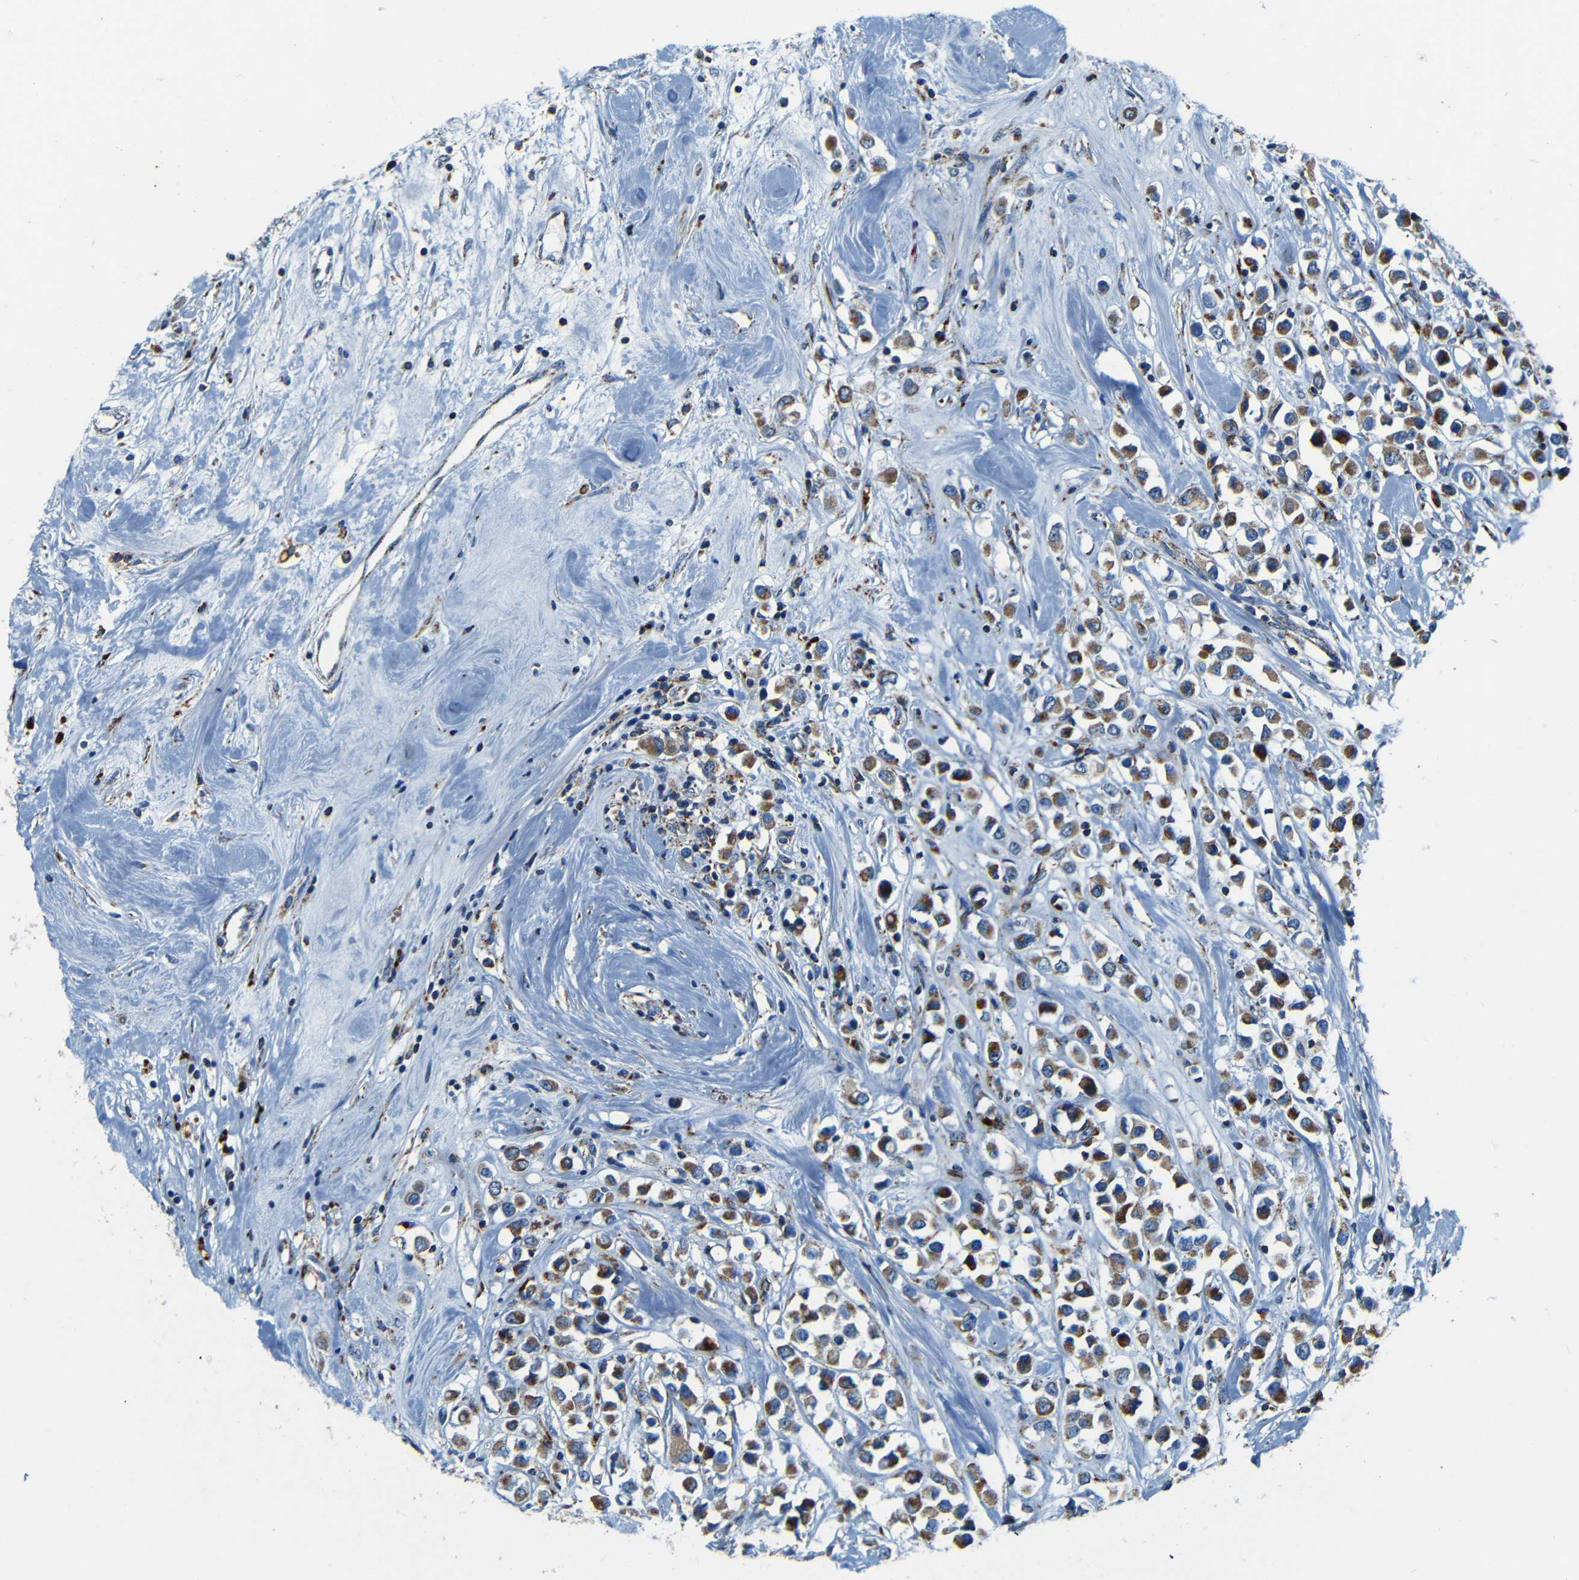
{"staining": {"intensity": "moderate", "quantity": ">75%", "location": "cytoplasmic/membranous"}, "tissue": "breast cancer", "cell_type": "Tumor cells", "image_type": "cancer", "snomed": [{"axis": "morphology", "description": "Duct carcinoma"}, {"axis": "topography", "description": "Breast"}], "caption": "Protein expression analysis of breast cancer displays moderate cytoplasmic/membranous staining in about >75% of tumor cells. (Stains: DAB in brown, nuclei in blue, Microscopy: brightfield microscopy at high magnification).", "gene": "WSCD2", "patient": {"sex": "female", "age": 61}}